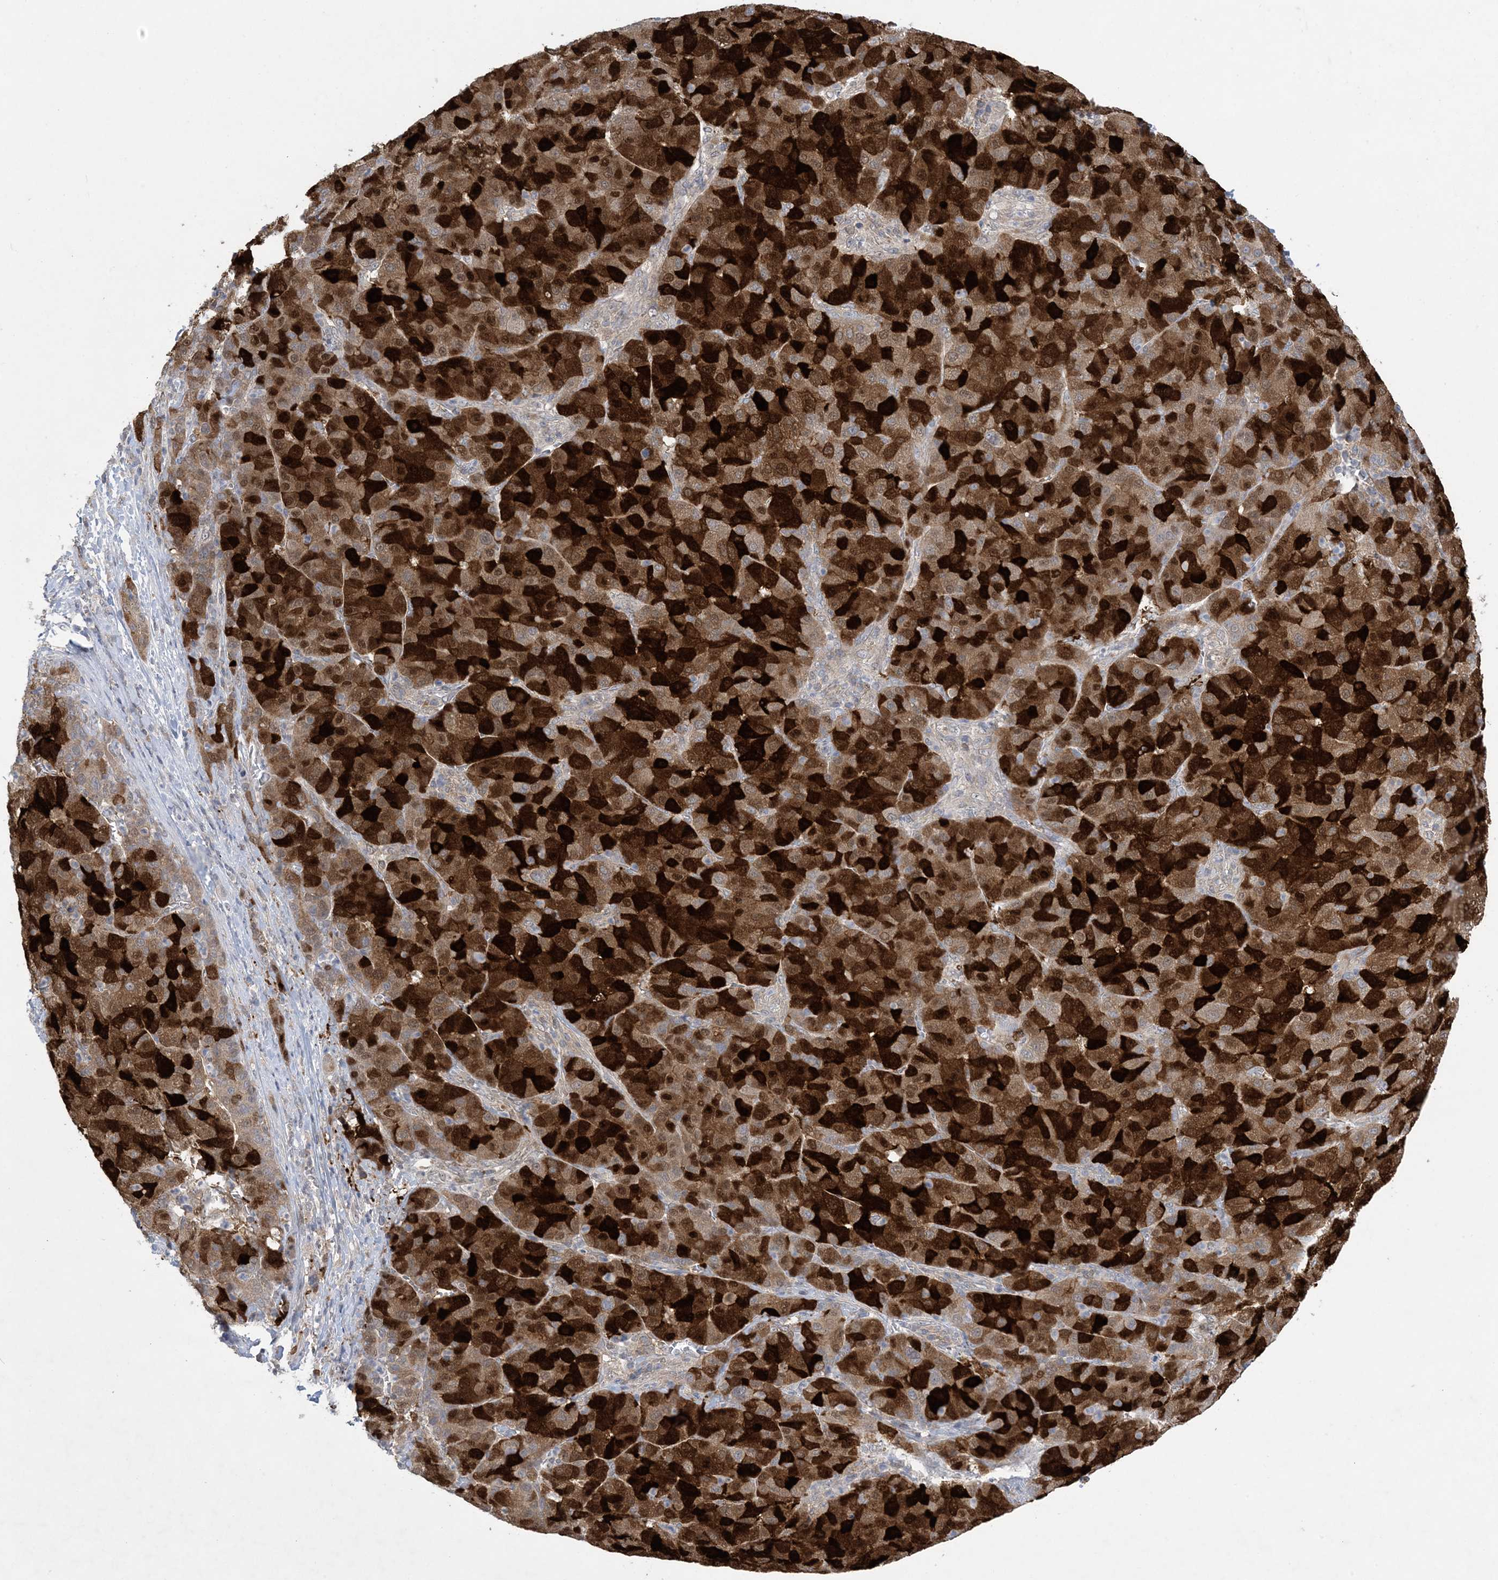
{"staining": {"intensity": "strong", "quantity": ">75%", "location": "cytoplasmic/membranous"}, "tissue": "liver cancer", "cell_type": "Tumor cells", "image_type": "cancer", "snomed": [{"axis": "morphology", "description": "Carcinoma, Hepatocellular, NOS"}, {"axis": "topography", "description": "Liver"}], "caption": "The histopathology image exhibits immunohistochemical staining of liver hepatocellular carcinoma. There is strong cytoplasmic/membranous expression is identified in about >75% of tumor cells. (IHC, brightfield microscopy, high magnification).", "gene": "HMGCS1", "patient": {"sex": "male", "age": 65}}